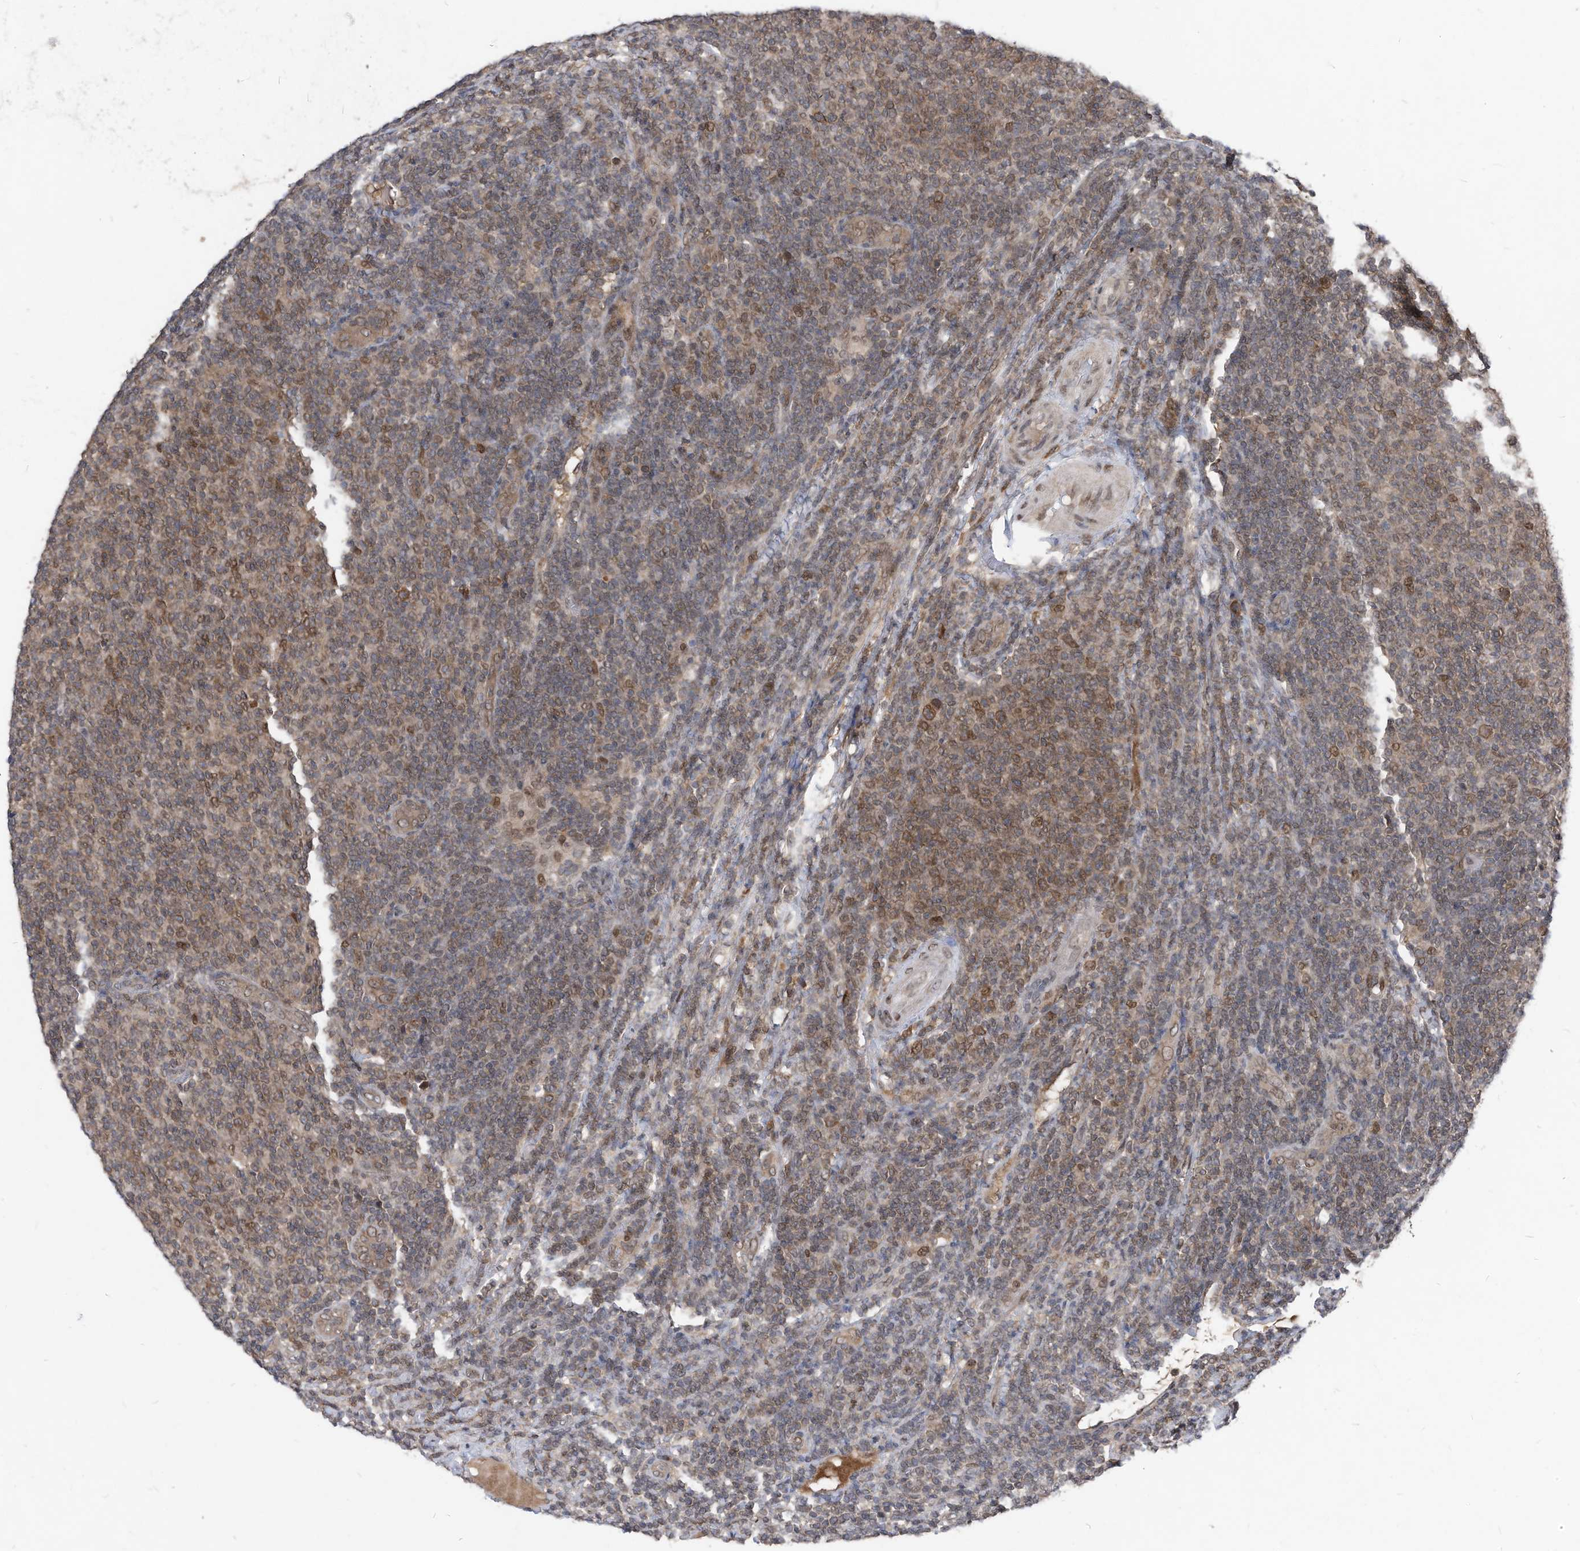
{"staining": {"intensity": "weak", "quantity": "25%-75%", "location": "cytoplasmic/membranous"}, "tissue": "lymphoma", "cell_type": "Tumor cells", "image_type": "cancer", "snomed": [{"axis": "morphology", "description": "Malignant lymphoma, non-Hodgkin's type, Low grade"}, {"axis": "topography", "description": "Lymph node"}], "caption": "This is an image of IHC staining of low-grade malignant lymphoma, non-Hodgkin's type, which shows weak staining in the cytoplasmic/membranous of tumor cells.", "gene": "KPNB1", "patient": {"sex": "male", "age": 66}}